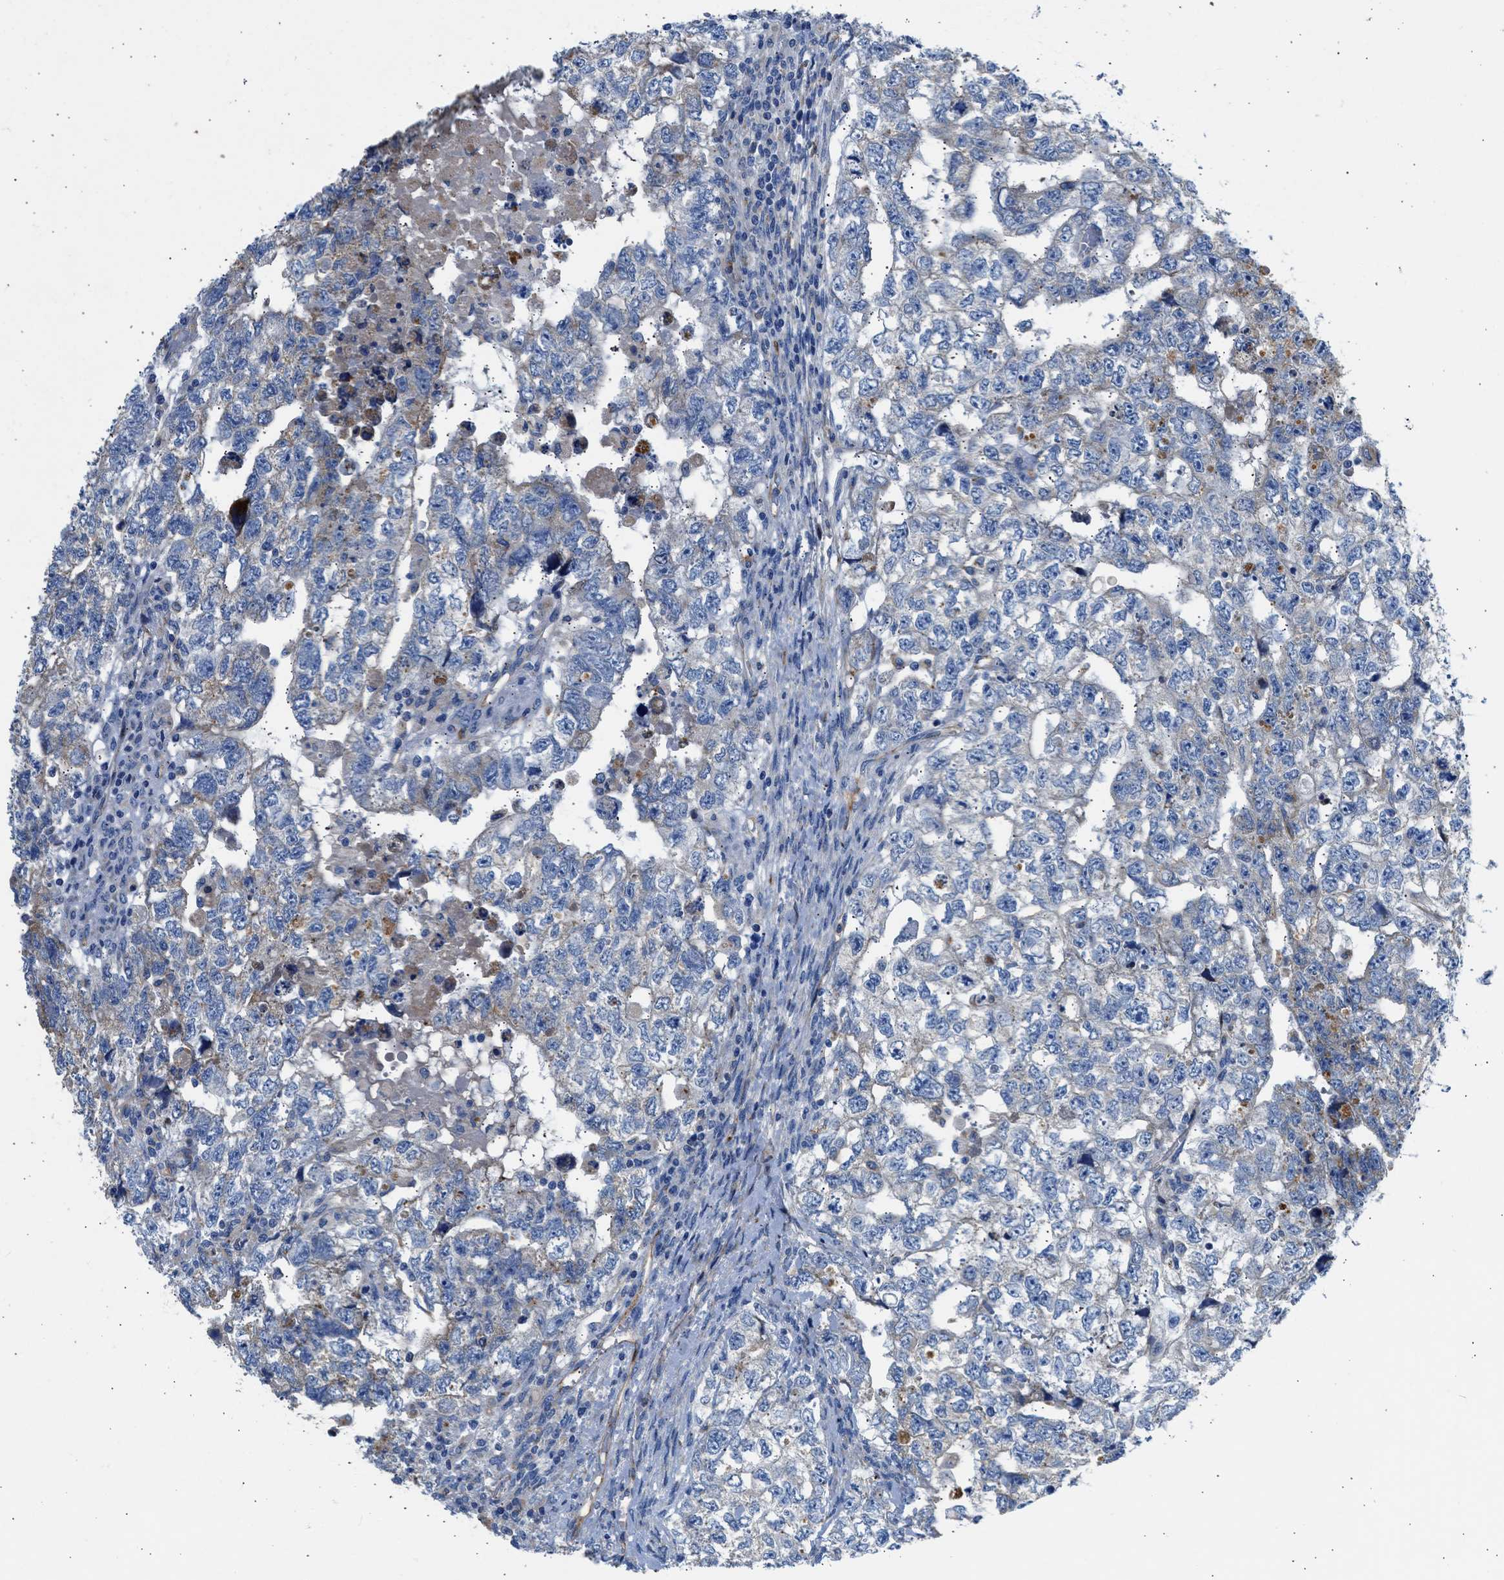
{"staining": {"intensity": "weak", "quantity": "<25%", "location": "cytoplasmic/membranous"}, "tissue": "testis cancer", "cell_type": "Tumor cells", "image_type": "cancer", "snomed": [{"axis": "morphology", "description": "Carcinoma, Embryonal, NOS"}, {"axis": "topography", "description": "Testis"}], "caption": "A high-resolution image shows immunohistochemistry staining of testis cancer (embryonal carcinoma), which shows no significant expression in tumor cells.", "gene": "ULK4", "patient": {"sex": "male", "age": 36}}